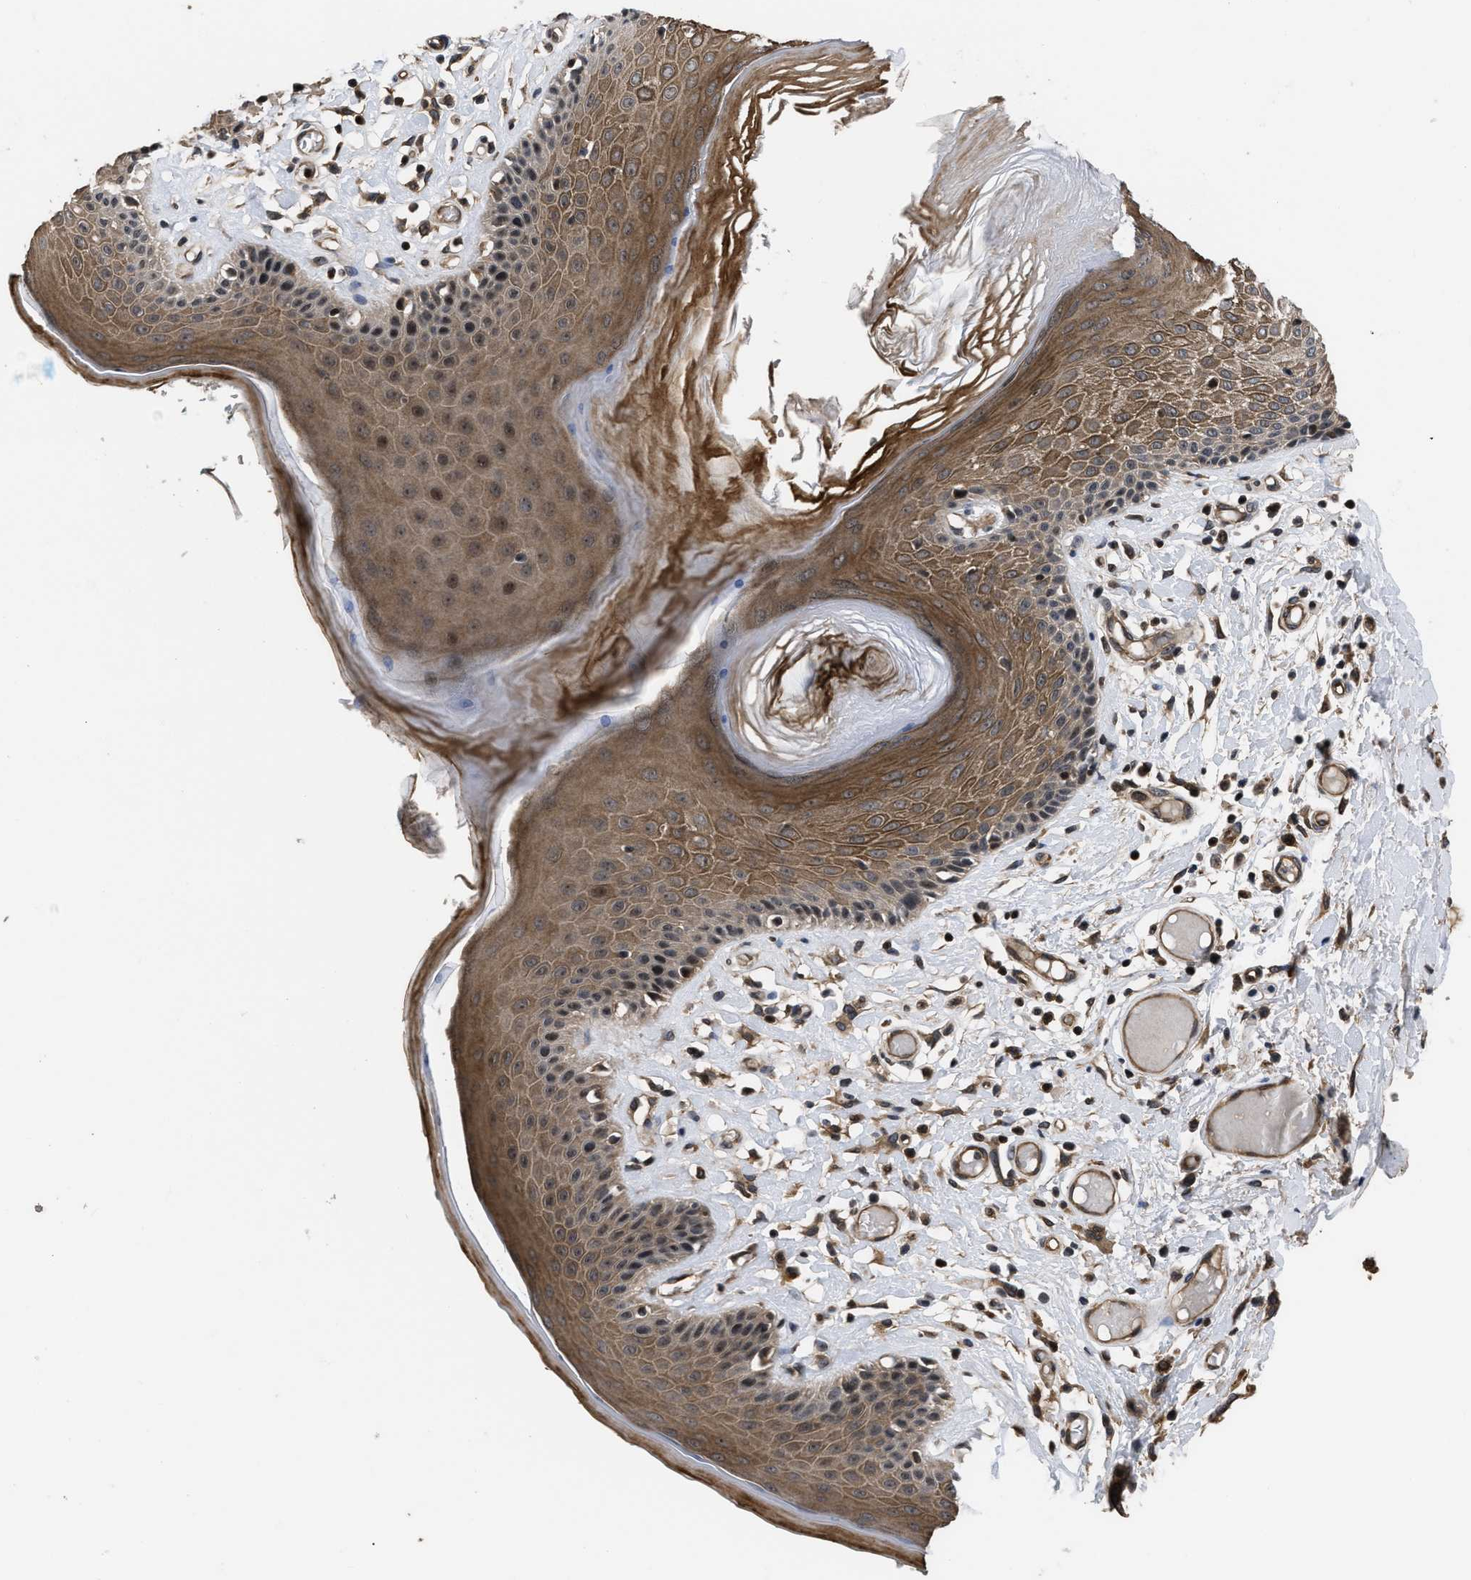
{"staining": {"intensity": "moderate", "quantity": ">75%", "location": "cytoplasmic/membranous,nuclear"}, "tissue": "skin", "cell_type": "Epidermal cells", "image_type": "normal", "snomed": [{"axis": "morphology", "description": "Normal tissue, NOS"}, {"axis": "topography", "description": "Vulva"}], "caption": "Moderate cytoplasmic/membranous,nuclear positivity for a protein is identified in about >75% of epidermal cells of unremarkable skin using immunohistochemistry.", "gene": "DNAJC14", "patient": {"sex": "female", "age": 73}}